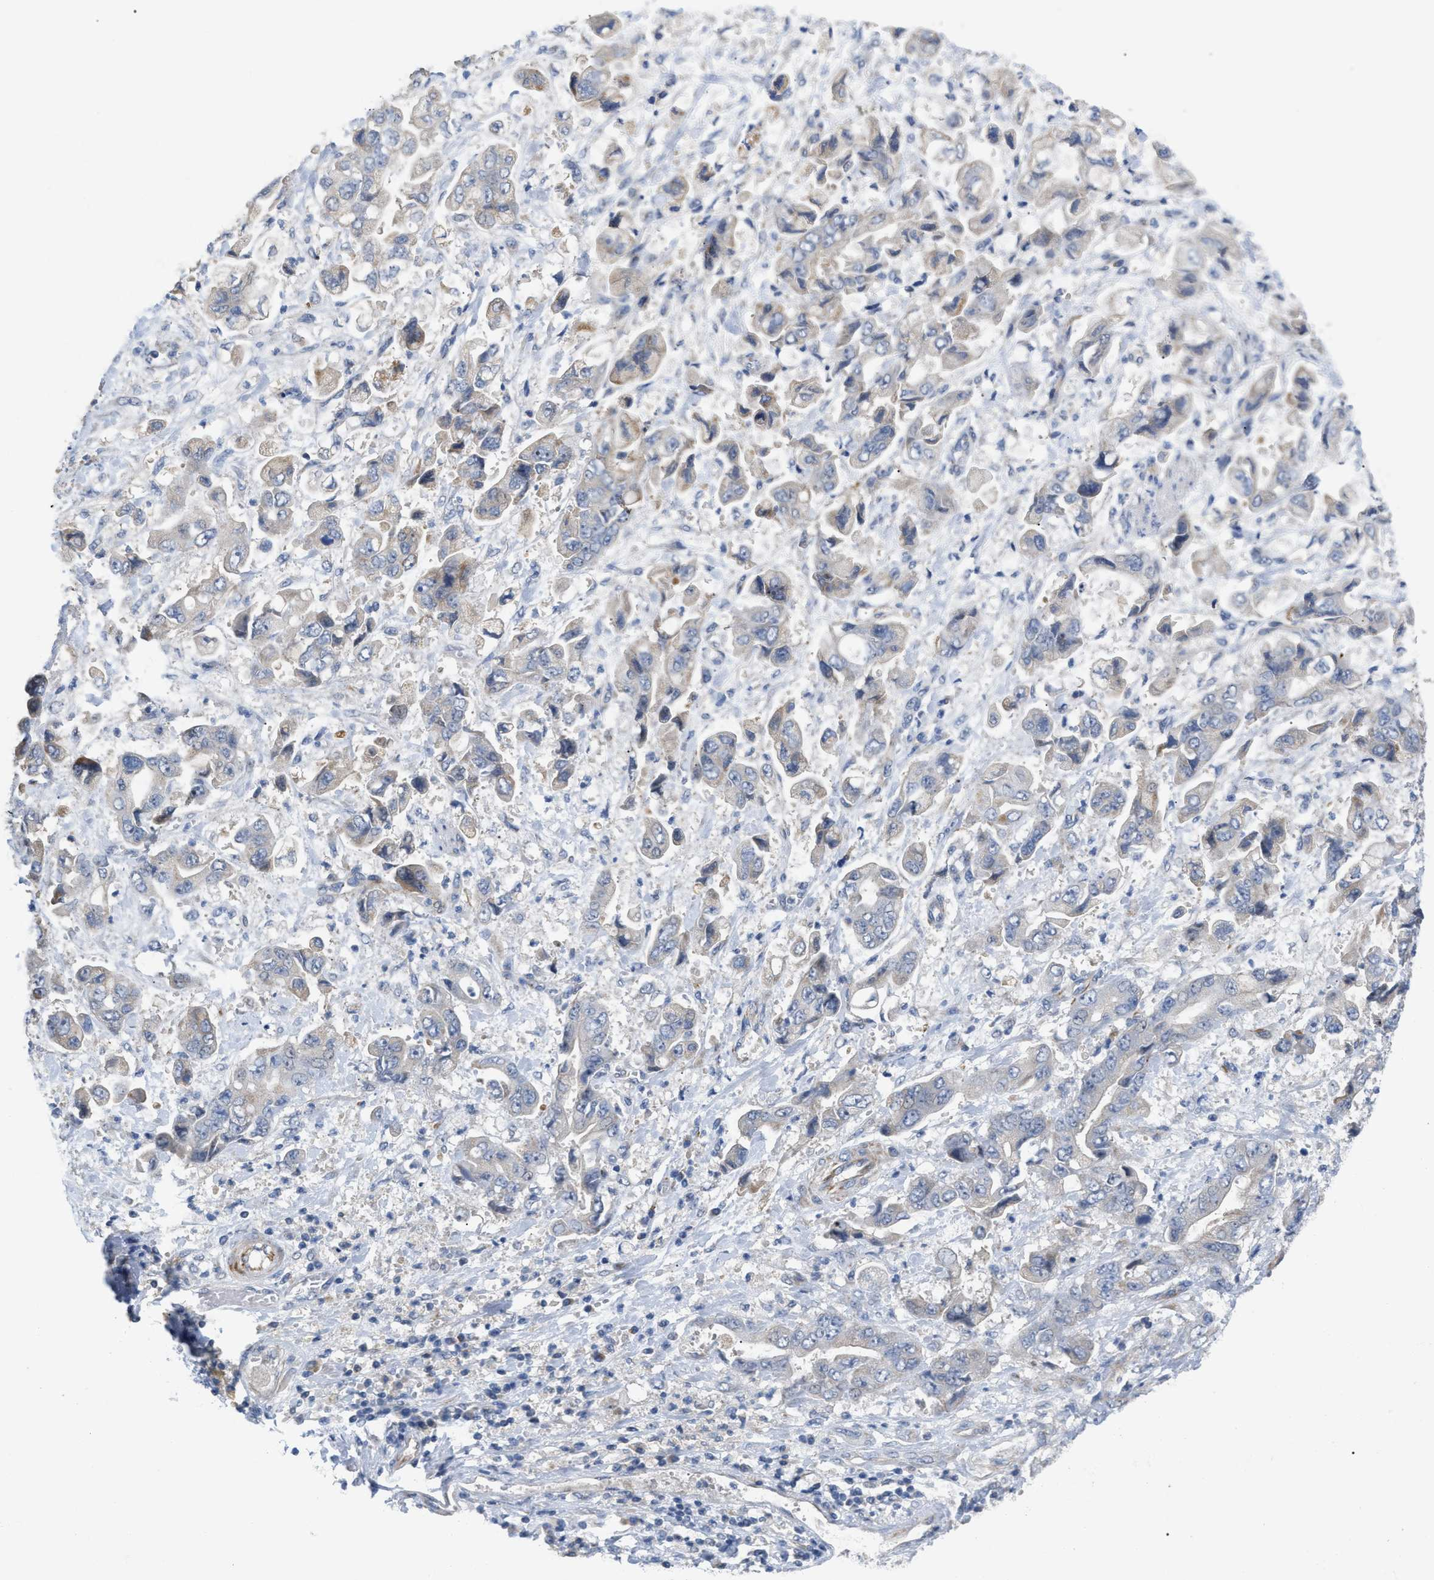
{"staining": {"intensity": "negative", "quantity": "none", "location": "none"}, "tissue": "stomach cancer", "cell_type": "Tumor cells", "image_type": "cancer", "snomed": [{"axis": "morphology", "description": "Normal tissue, NOS"}, {"axis": "morphology", "description": "Adenocarcinoma, NOS"}, {"axis": "topography", "description": "Stomach"}], "caption": "Human stomach cancer stained for a protein using immunohistochemistry (IHC) reveals no positivity in tumor cells.", "gene": "DHX58", "patient": {"sex": "male", "age": 62}}